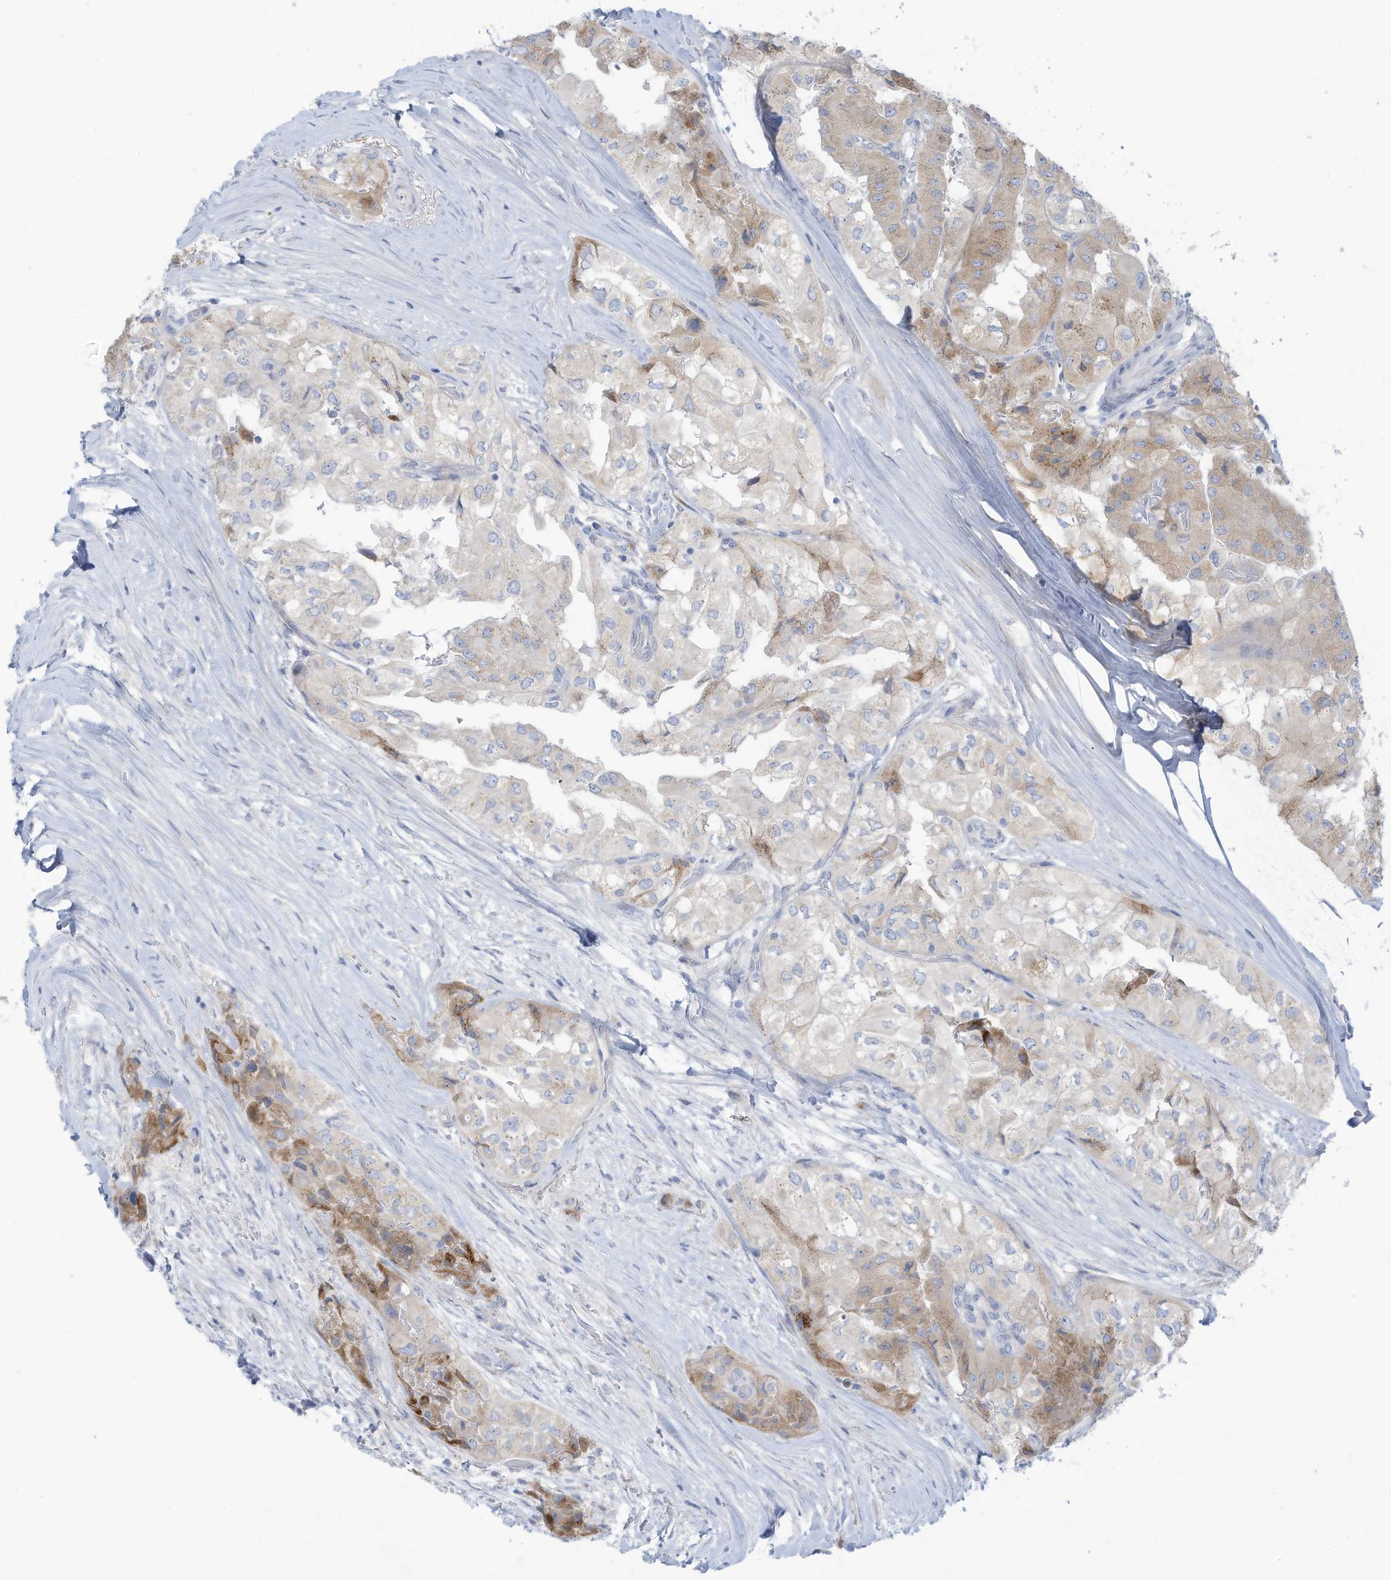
{"staining": {"intensity": "weak", "quantity": "25%-75%", "location": "cytoplasmic/membranous"}, "tissue": "thyroid cancer", "cell_type": "Tumor cells", "image_type": "cancer", "snomed": [{"axis": "morphology", "description": "Papillary adenocarcinoma, NOS"}, {"axis": "topography", "description": "Thyroid gland"}], "caption": "An image of human thyroid papillary adenocarcinoma stained for a protein demonstrates weak cytoplasmic/membranous brown staining in tumor cells.", "gene": "TRMT2B", "patient": {"sex": "female", "age": 59}}